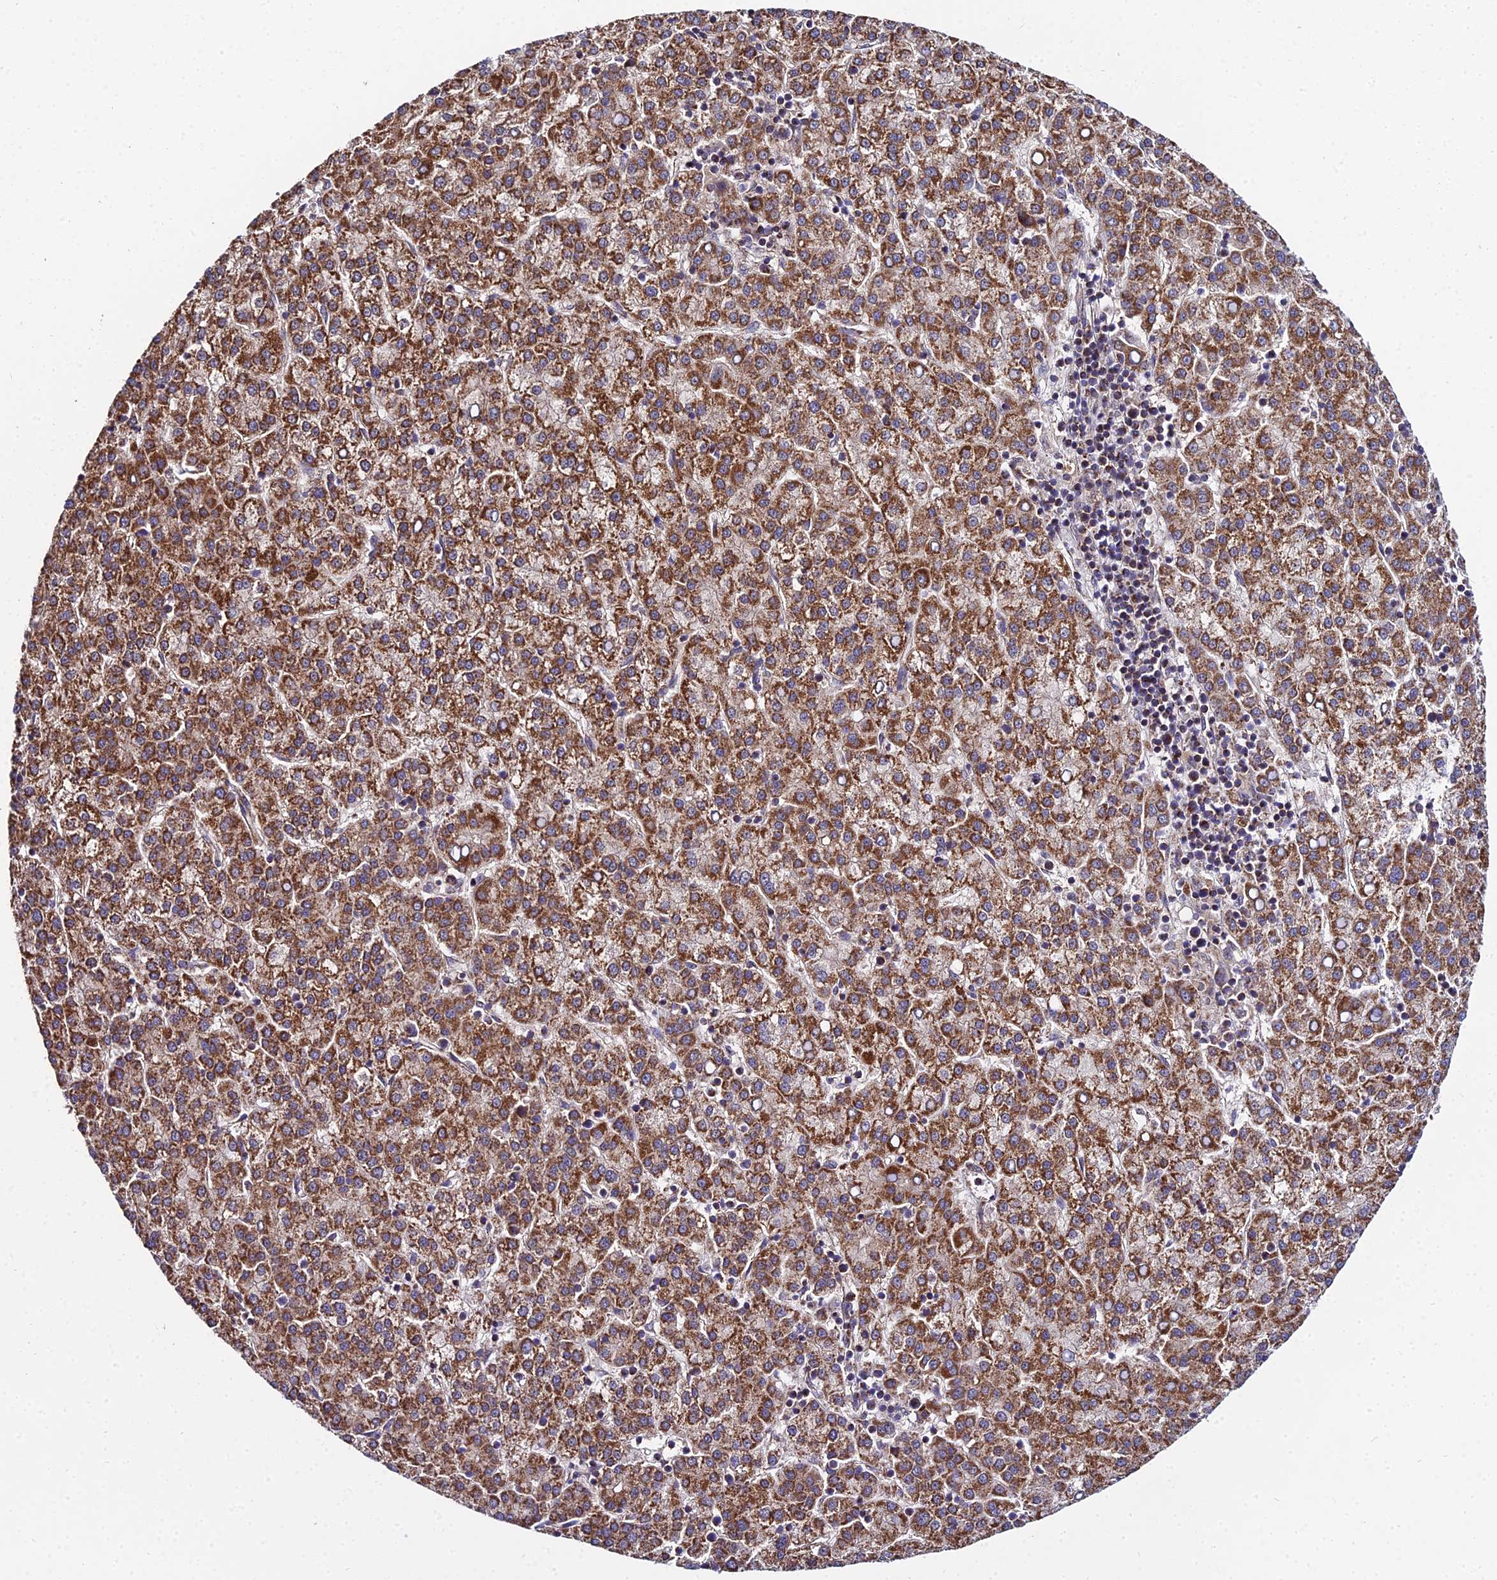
{"staining": {"intensity": "strong", "quantity": ">75%", "location": "cytoplasmic/membranous"}, "tissue": "liver cancer", "cell_type": "Tumor cells", "image_type": "cancer", "snomed": [{"axis": "morphology", "description": "Carcinoma, Hepatocellular, NOS"}, {"axis": "topography", "description": "Liver"}], "caption": "The histopathology image exhibits a brown stain indicating the presence of a protein in the cytoplasmic/membranous of tumor cells in liver cancer (hepatocellular carcinoma).", "gene": "PSMD2", "patient": {"sex": "female", "age": 58}}